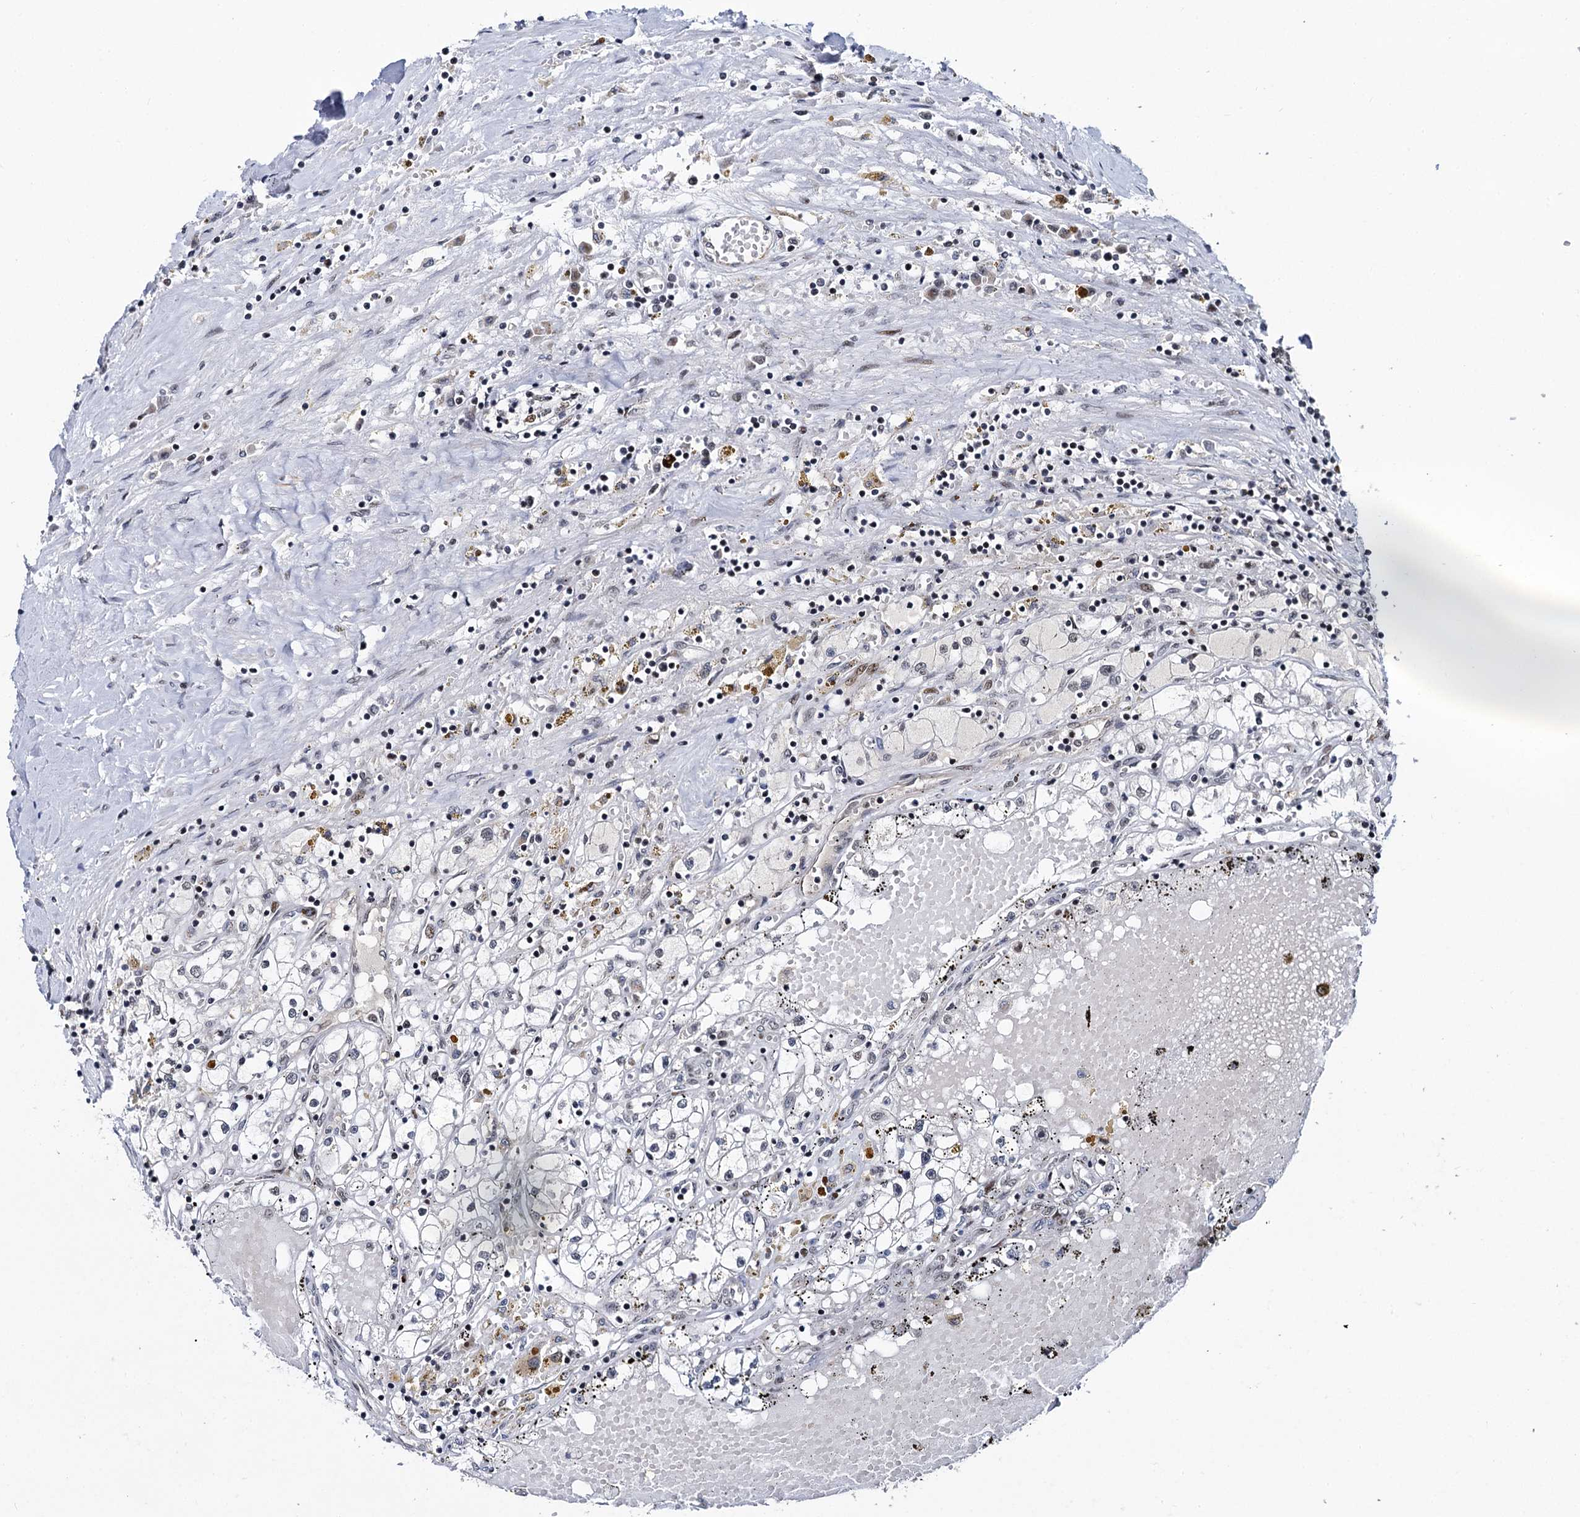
{"staining": {"intensity": "negative", "quantity": "none", "location": "none"}, "tissue": "renal cancer", "cell_type": "Tumor cells", "image_type": "cancer", "snomed": [{"axis": "morphology", "description": "Adenocarcinoma, NOS"}, {"axis": "topography", "description": "Kidney"}], "caption": "The photomicrograph exhibits no significant positivity in tumor cells of adenocarcinoma (renal). (Brightfield microscopy of DAB immunohistochemistry (IHC) at high magnification).", "gene": "RUFY2", "patient": {"sex": "male", "age": 56}}